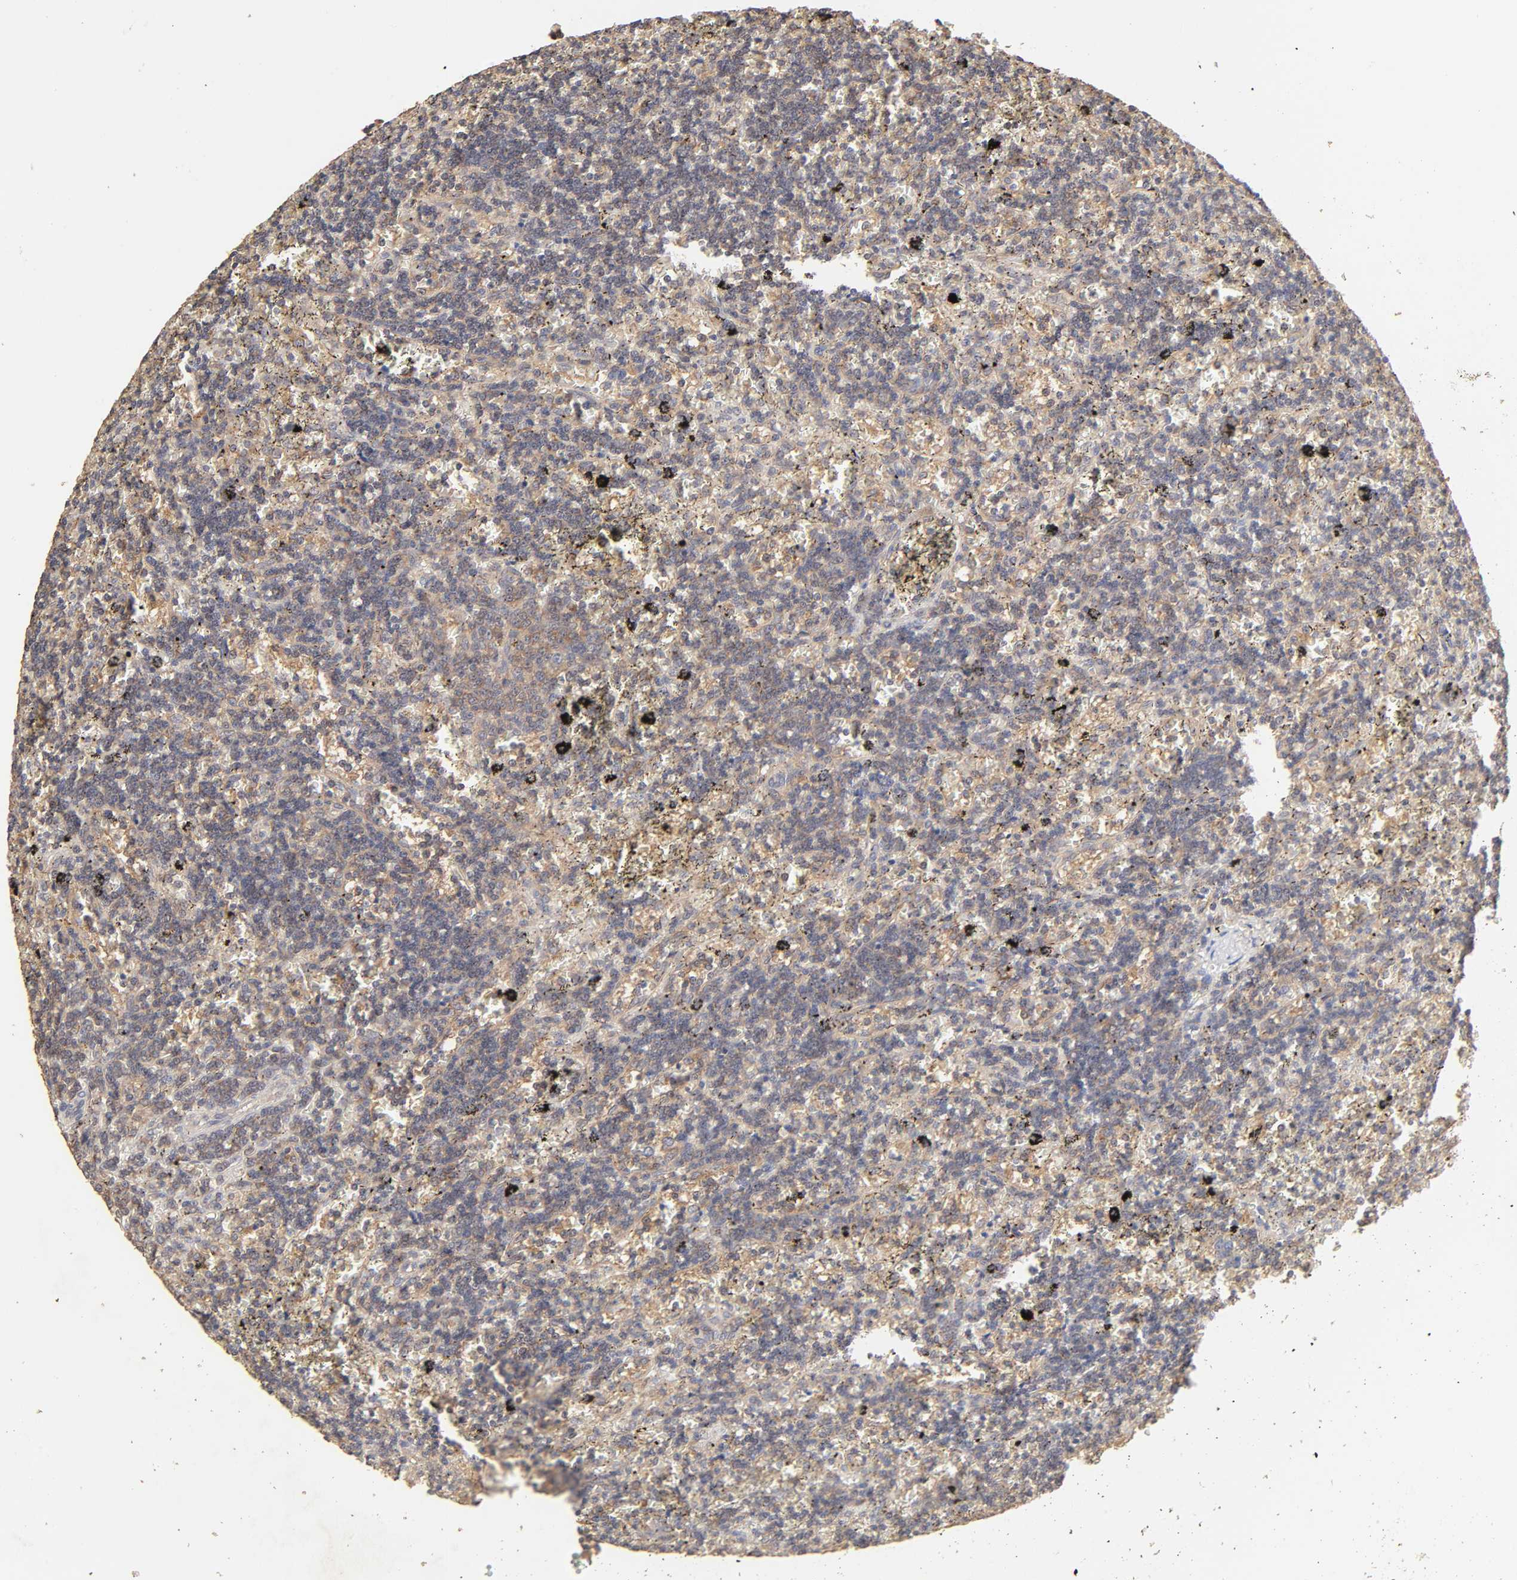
{"staining": {"intensity": "negative", "quantity": "none", "location": "none"}, "tissue": "lymphoma", "cell_type": "Tumor cells", "image_type": "cancer", "snomed": [{"axis": "morphology", "description": "Malignant lymphoma, non-Hodgkin's type, Low grade"}, {"axis": "topography", "description": "Spleen"}], "caption": "An immunohistochemistry (IHC) histopathology image of lymphoma is shown. There is no staining in tumor cells of lymphoma.", "gene": "AP1G2", "patient": {"sex": "male", "age": 60}}